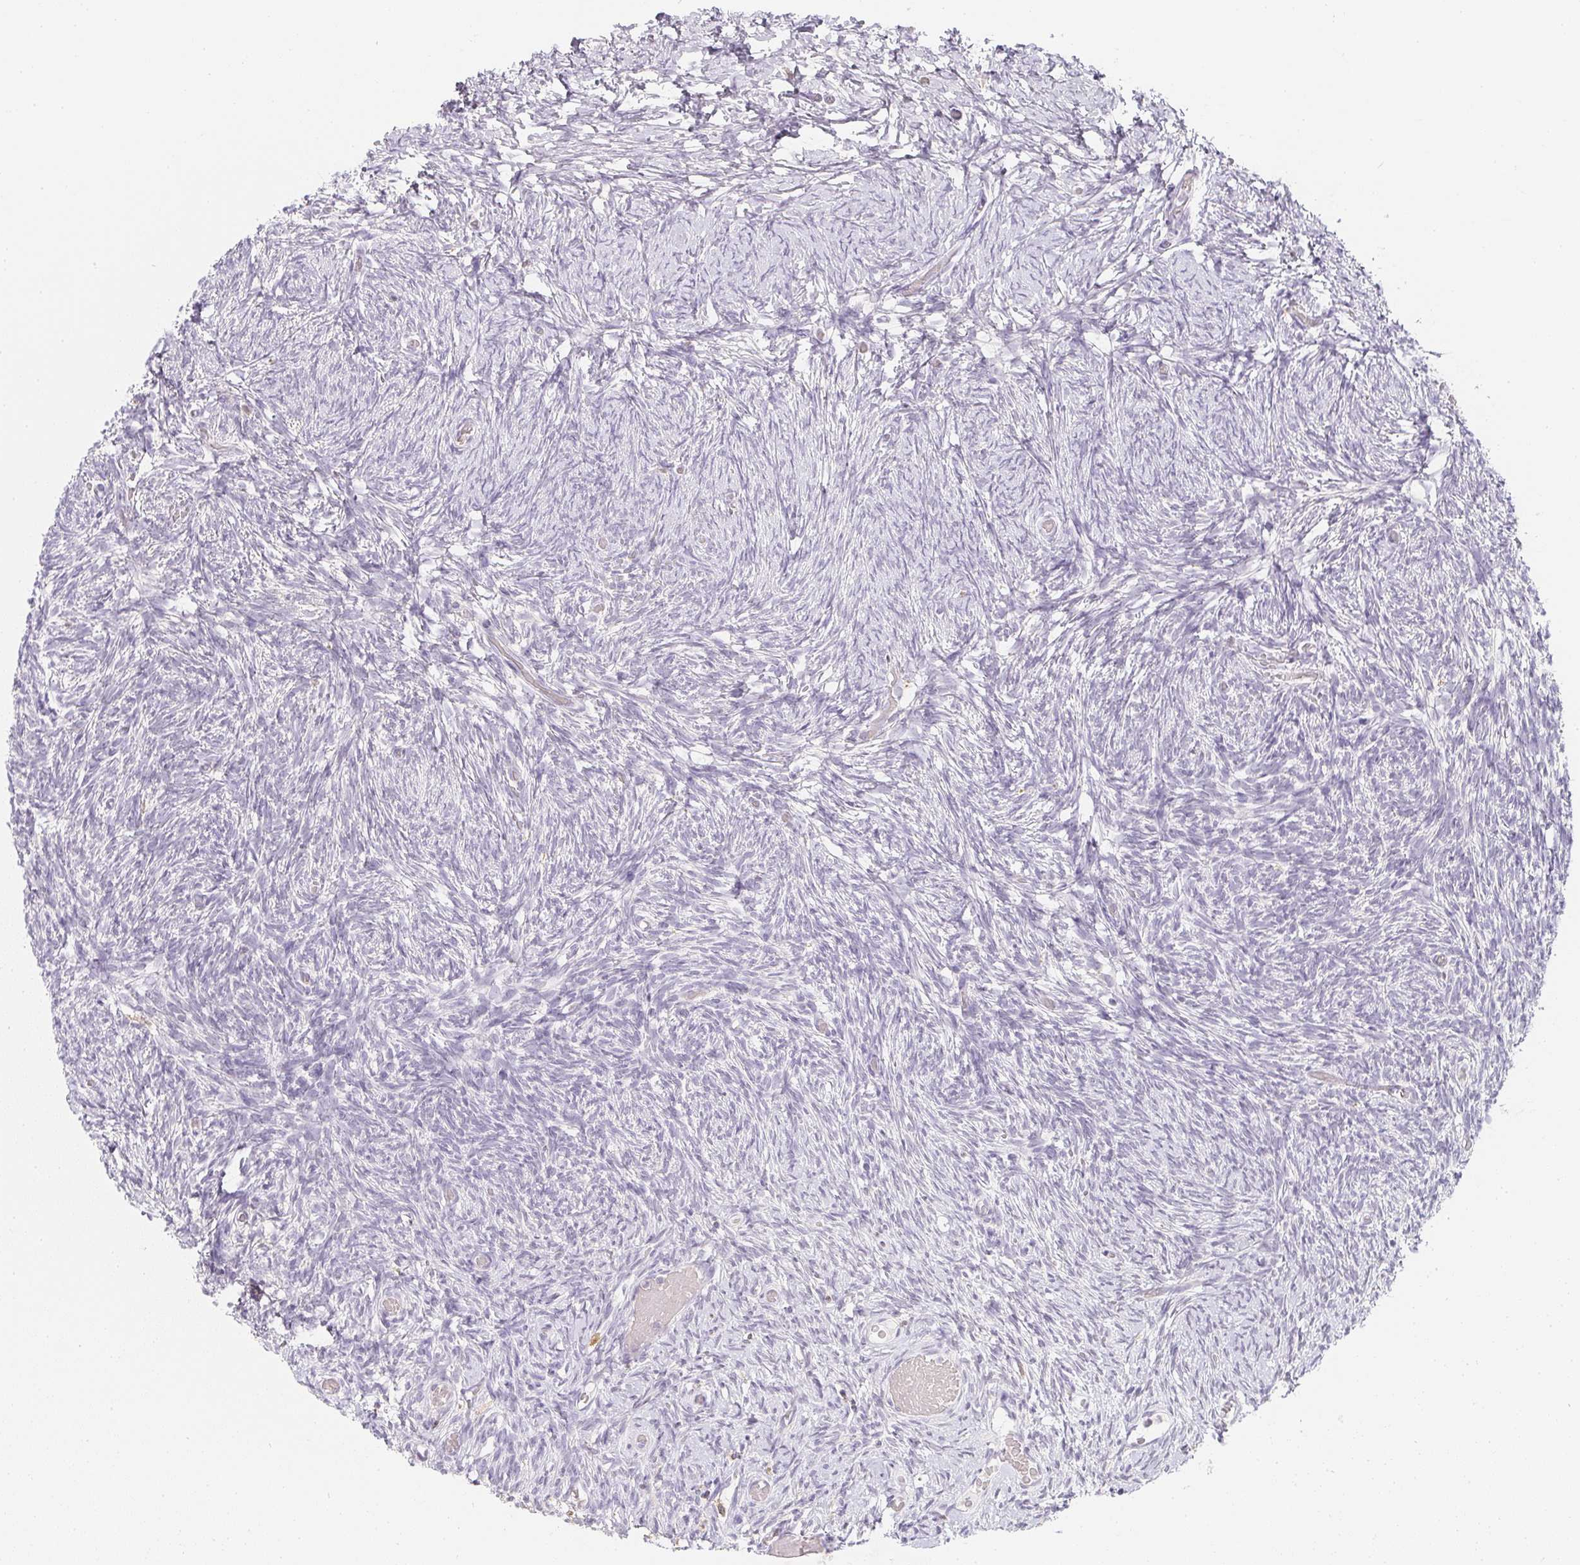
{"staining": {"intensity": "negative", "quantity": "none", "location": "none"}, "tissue": "ovary", "cell_type": "Follicle cells", "image_type": "normal", "snomed": [{"axis": "morphology", "description": "Normal tissue, NOS"}, {"axis": "topography", "description": "Ovary"}], "caption": "Follicle cells show no significant protein expression in benign ovary. The staining was performed using DAB to visualize the protein expression in brown, while the nuclei were stained in blue with hematoxylin (Magnification: 20x).", "gene": "SOAT1", "patient": {"sex": "female", "age": 39}}